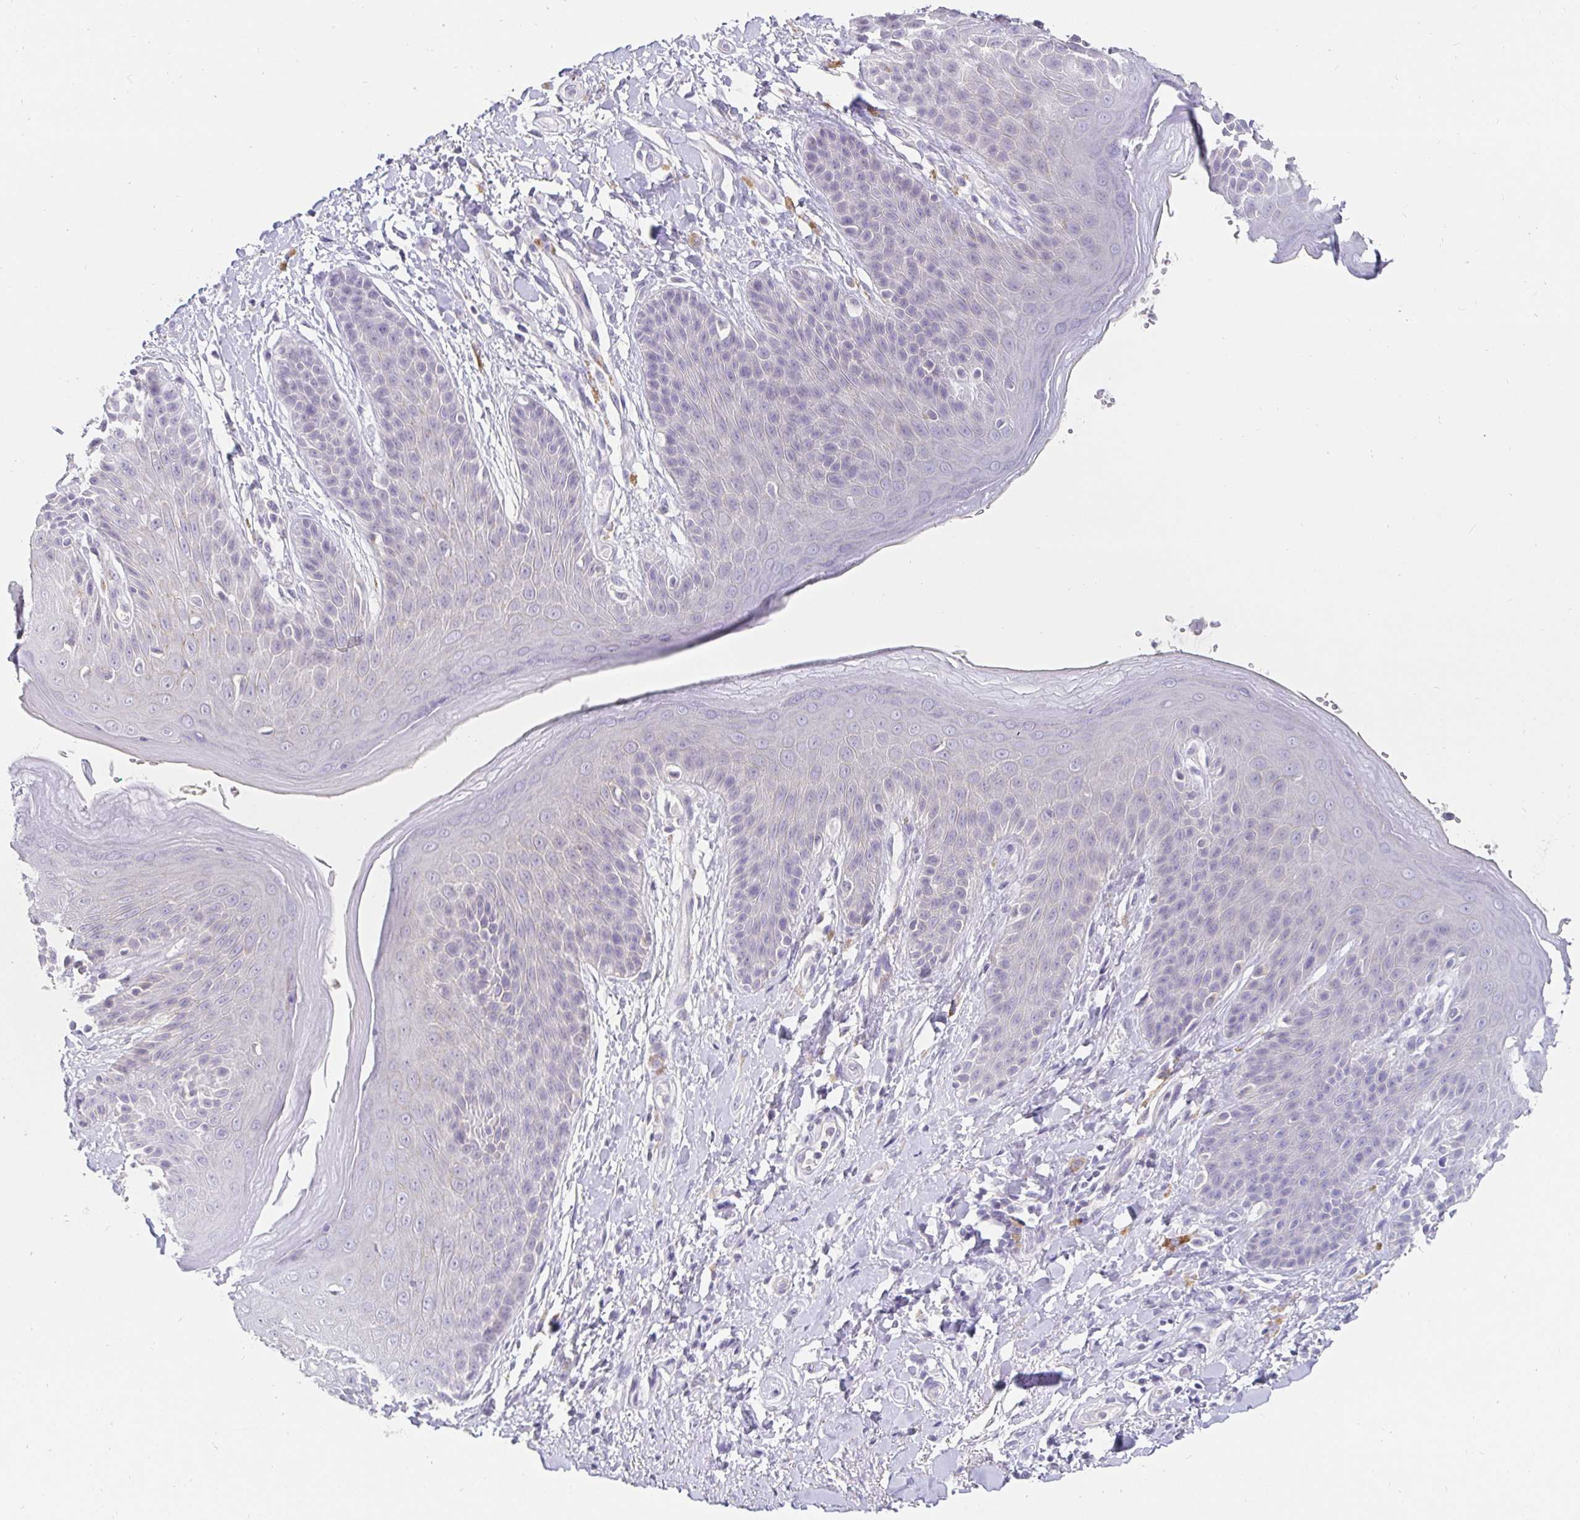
{"staining": {"intensity": "negative", "quantity": "none", "location": "none"}, "tissue": "skin", "cell_type": "Epidermal cells", "image_type": "normal", "snomed": [{"axis": "morphology", "description": "Normal tissue, NOS"}, {"axis": "topography", "description": "Anal"}, {"axis": "topography", "description": "Peripheral nerve tissue"}], "caption": "Image shows no protein positivity in epidermal cells of unremarkable skin. (IHC, brightfield microscopy, high magnification).", "gene": "PDX1", "patient": {"sex": "male", "age": 51}}